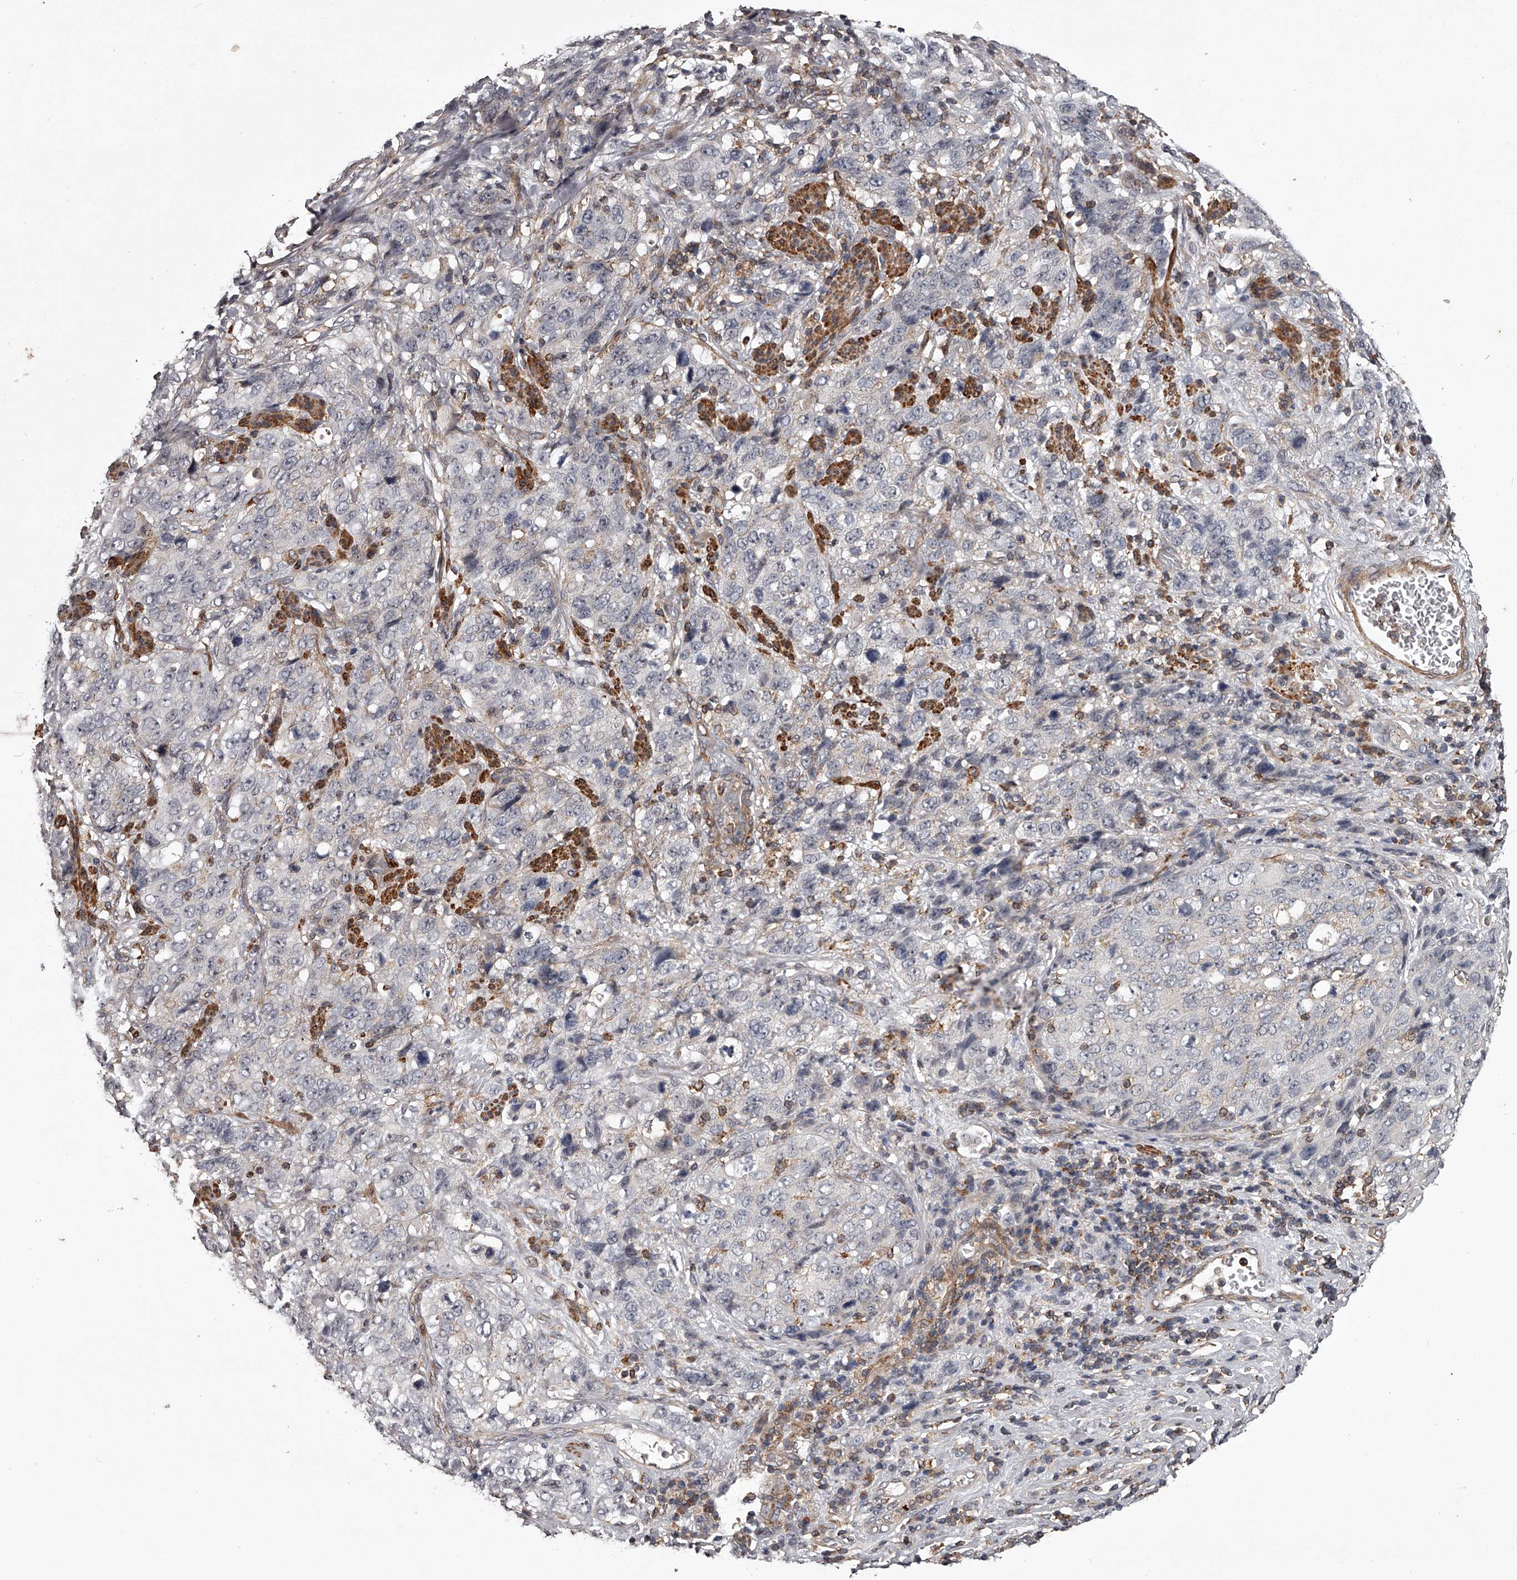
{"staining": {"intensity": "negative", "quantity": "none", "location": "none"}, "tissue": "stomach cancer", "cell_type": "Tumor cells", "image_type": "cancer", "snomed": [{"axis": "morphology", "description": "Adenocarcinoma, NOS"}, {"axis": "topography", "description": "Stomach"}], "caption": "Stomach adenocarcinoma was stained to show a protein in brown. There is no significant expression in tumor cells.", "gene": "RRP36", "patient": {"sex": "male", "age": 48}}